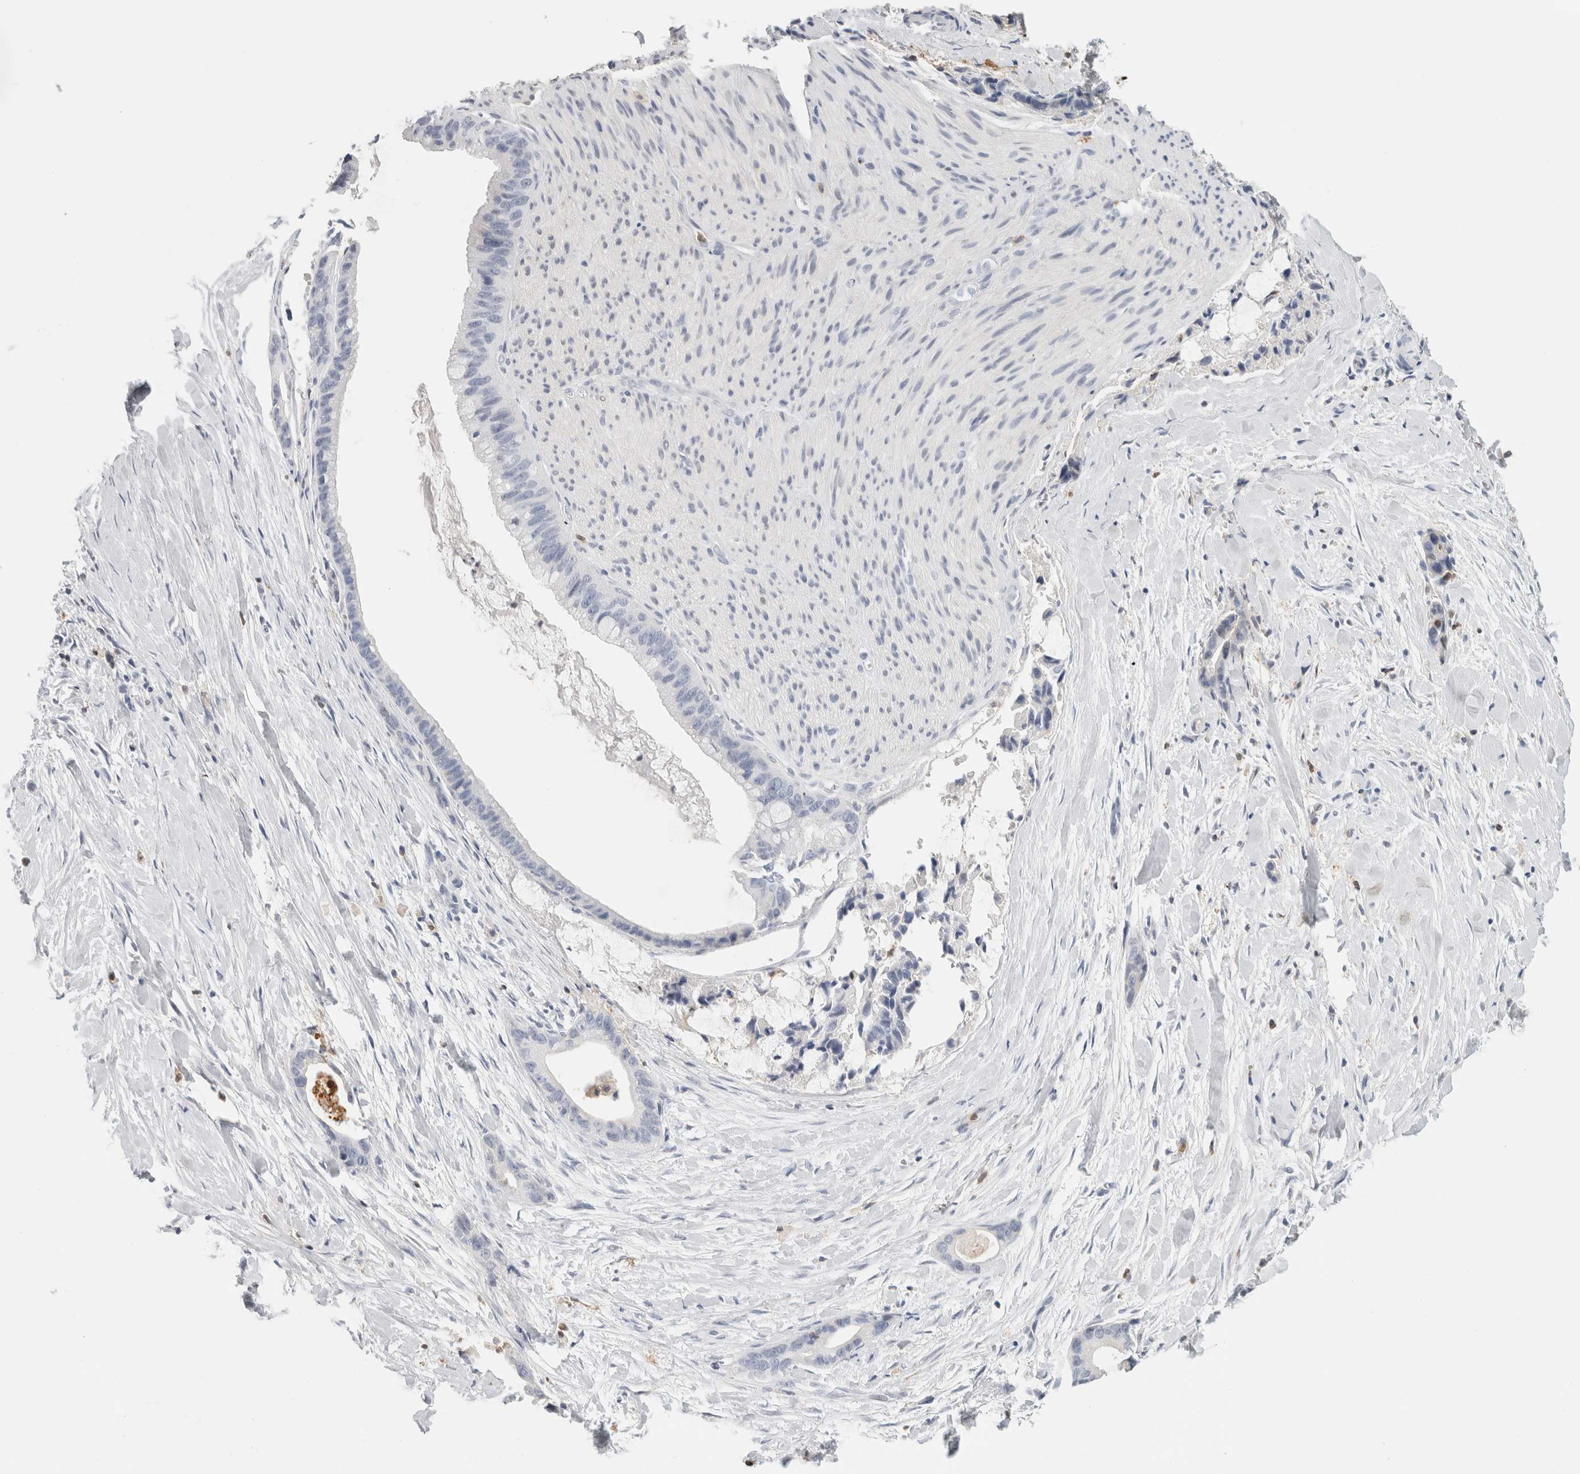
{"staining": {"intensity": "negative", "quantity": "none", "location": "none"}, "tissue": "liver cancer", "cell_type": "Tumor cells", "image_type": "cancer", "snomed": [{"axis": "morphology", "description": "Cholangiocarcinoma"}, {"axis": "topography", "description": "Liver"}], "caption": "Immunohistochemistry (IHC) image of human liver cancer stained for a protein (brown), which shows no positivity in tumor cells.", "gene": "P2RY2", "patient": {"sex": "female", "age": 55}}